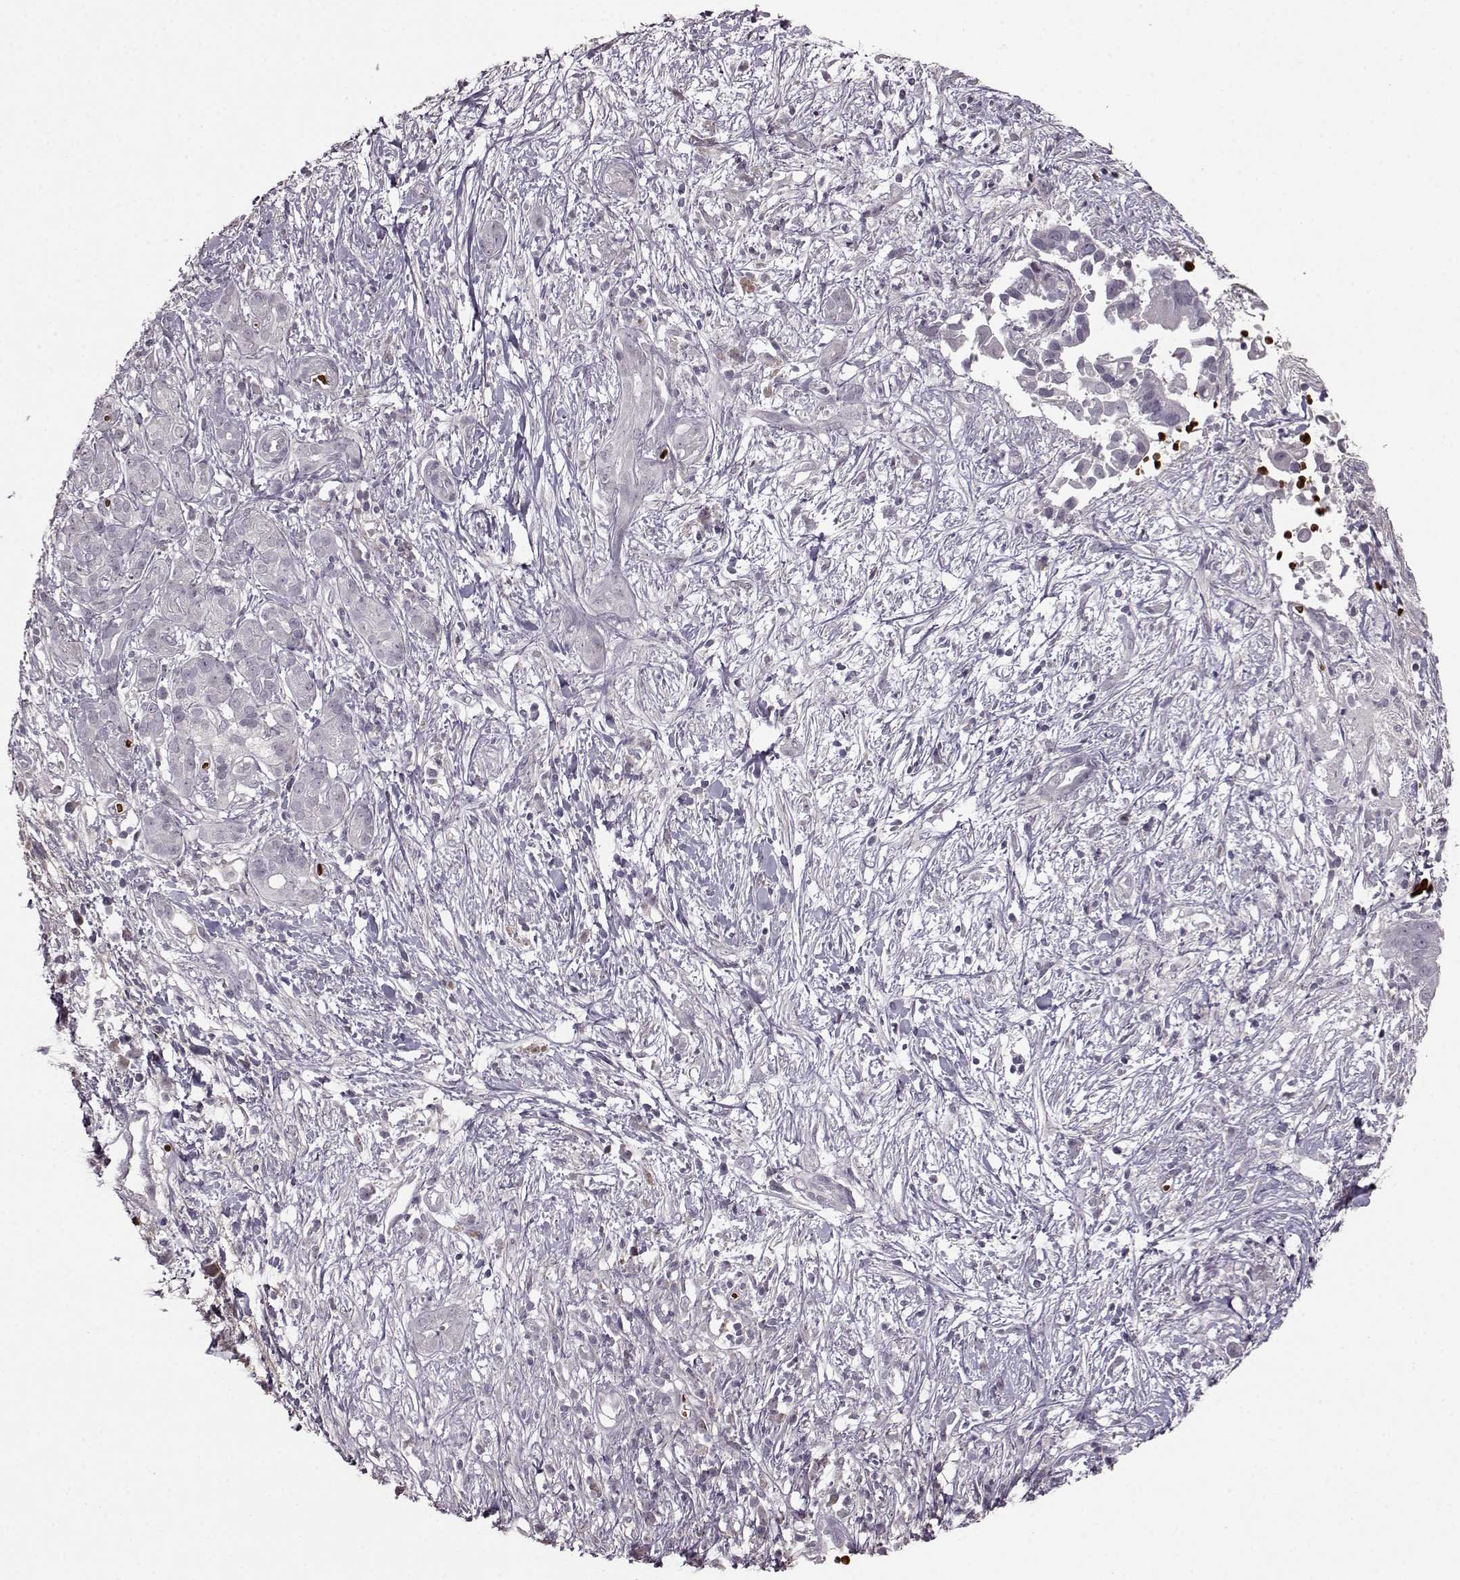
{"staining": {"intensity": "negative", "quantity": "none", "location": "none"}, "tissue": "pancreatic cancer", "cell_type": "Tumor cells", "image_type": "cancer", "snomed": [{"axis": "morphology", "description": "Adenocarcinoma, NOS"}, {"axis": "topography", "description": "Pancreas"}], "caption": "Immunohistochemistry photomicrograph of neoplastic tissue: pancreatic cancer stained with DAB (3,3'-diaminobenzidine) exhibits no significant protein expression in tumor cells. (Brightfield microscopy of DAB (3,3'-diaminobenzidine) immunohistochemistry at high magnification).", "gene": "PROP1", "patient": {"sex": "male", "age": 61}}